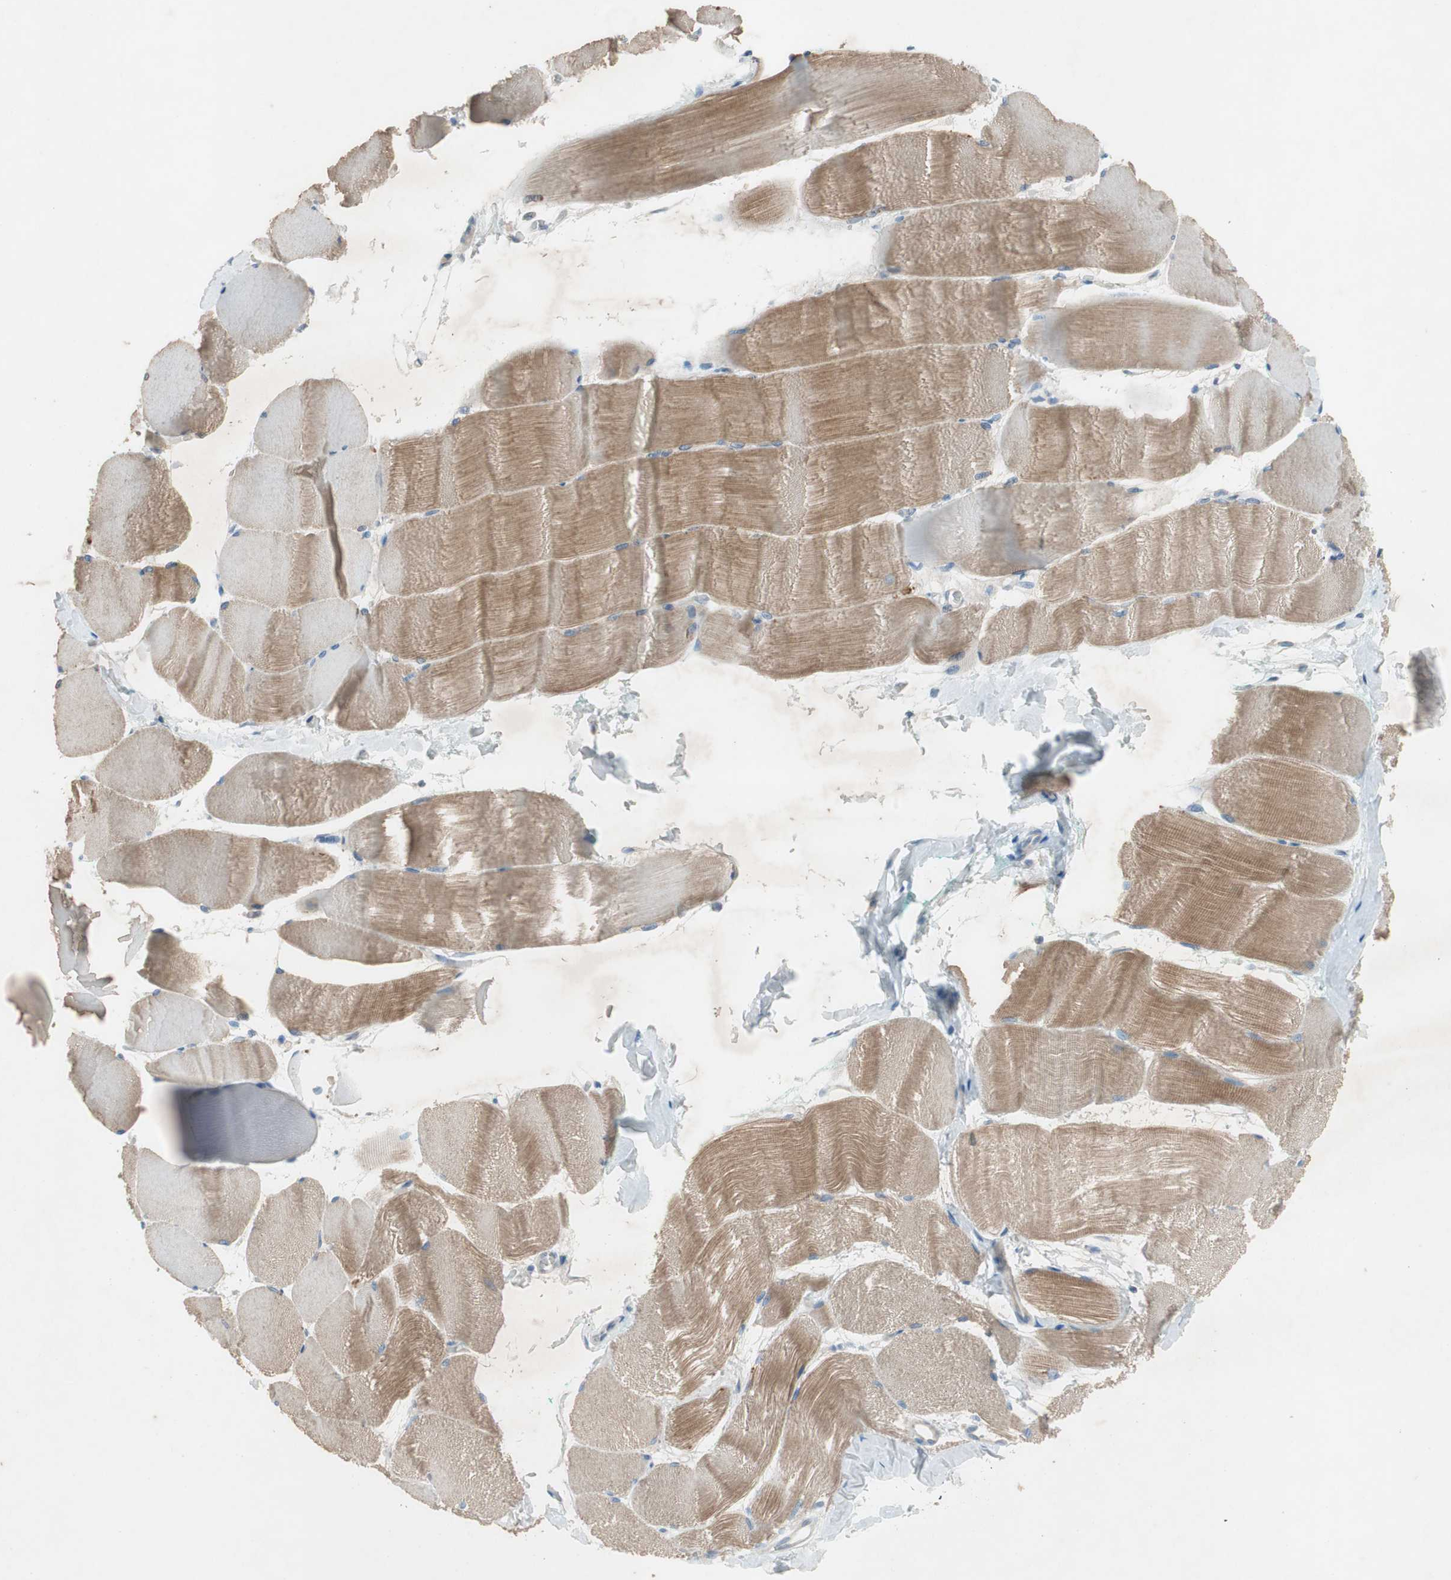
{"staining": {"intensity": "moderate", "quantity": ">75%", "location": "cytoplasmic/membranous"}, "tissue": "skeletal muscle", "cell_type": "Myocytes", "image_type": "normal", "snomed": [{"axis": "morphology", "description": "Normal tissue, NOS"}, {"axis": "morphology", "description": "Squamous cell carcinoma, NOS"}, {"axis": "topography", "description": "Skeletal muscle"}], "caption": "IHC image of unremarkable skeletal muscle stained for a protein (brown), which demonstrates medium levels of moderate cytoplasmic/membranous expression in approximately >75% of myocytes.", "gene": "PRRG4", "patient": {"sex": "male", "age": 51}}